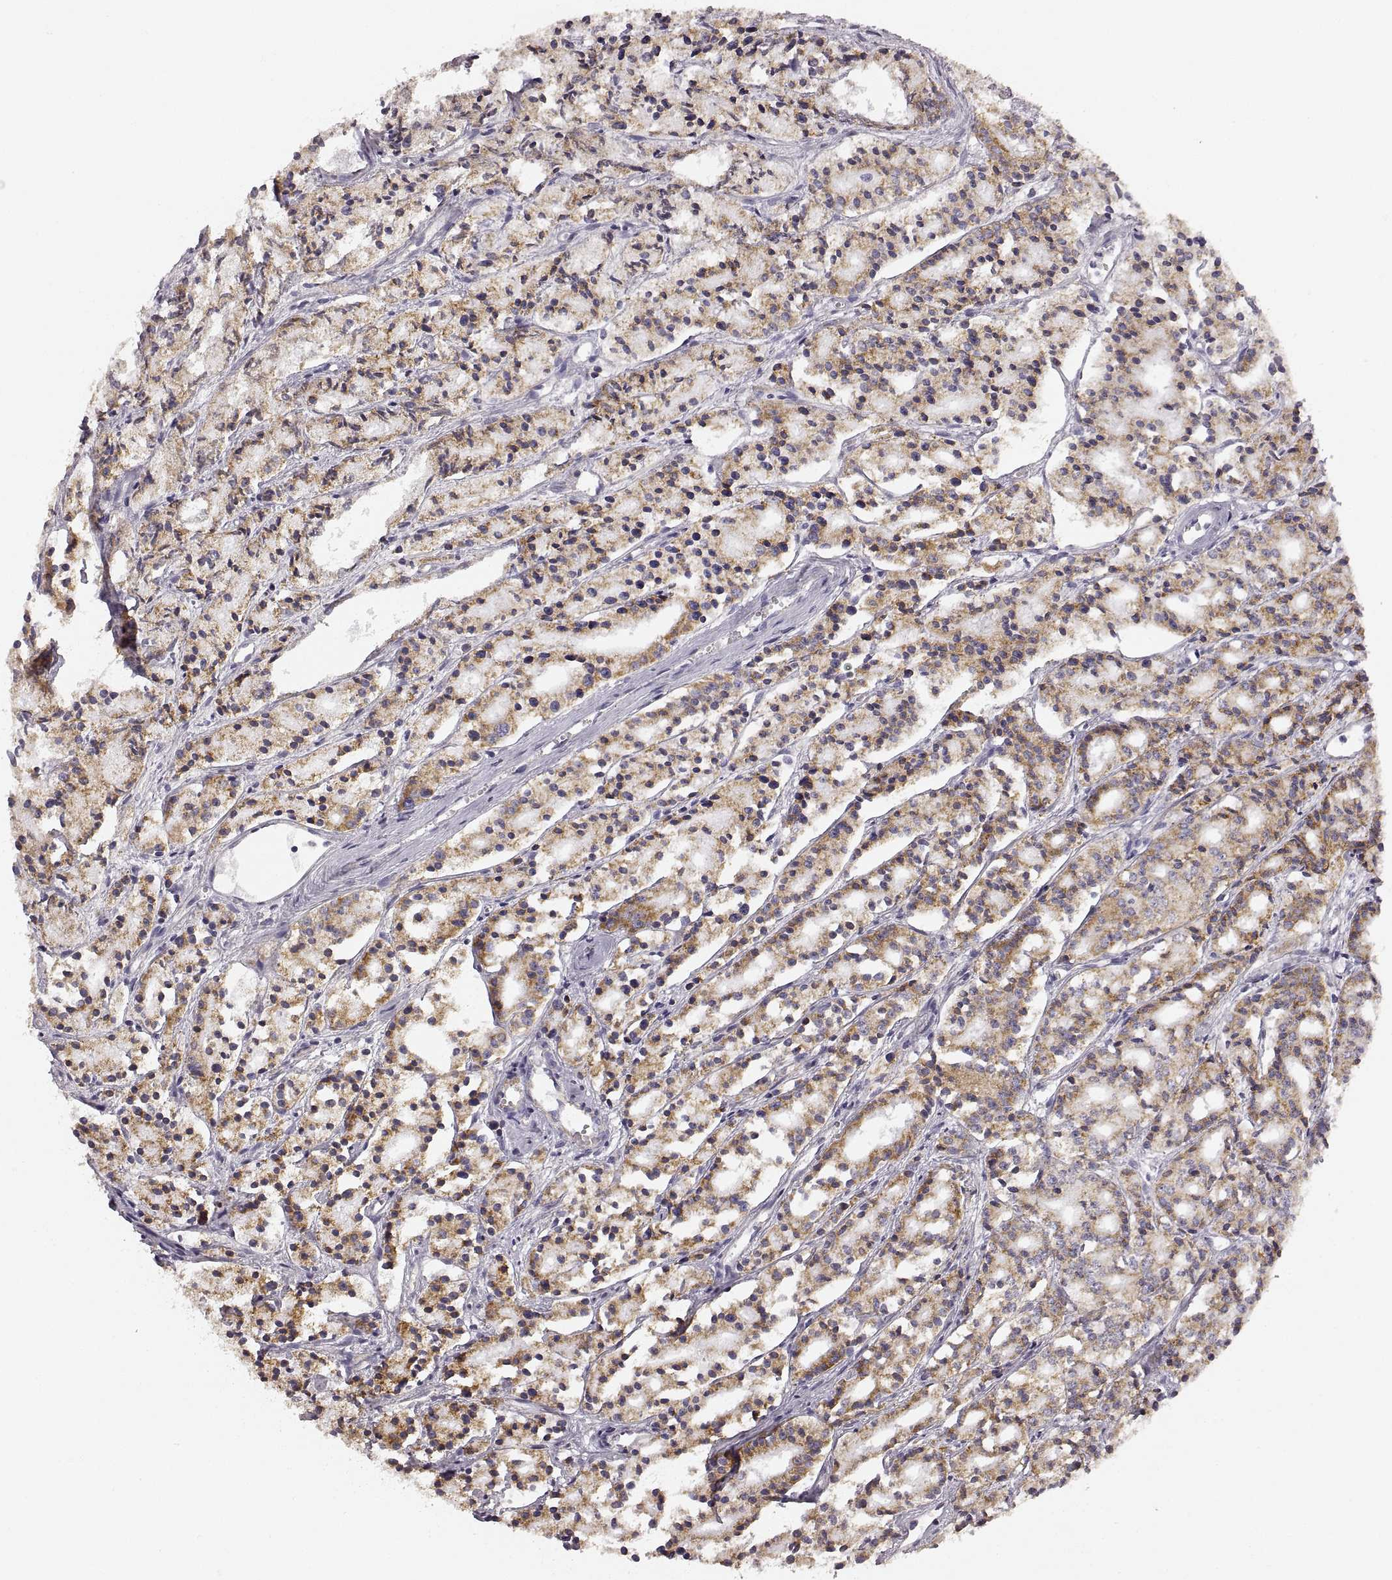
{"staining": {"intensity": "weak", "quantity": ">75%", "location": "cytoplasmic/membranous"}, "tissue": "prostate cancer", "cell_type": "Tumor cells", "image_type": "cancer", "snomed": [{"axis": "morphology", "description": "Adenocarcinoma, Medium grade"}, {"axis": "topography", "description": "Prostate"}], "caption": "Tumor cells exhibit weak cytoplasmic/membranous positivity in about >75% of cells in adenocarcinoma (medium-grade) (prostate).", "gene": "RDH13", "patient": {"sex": "male", "age": 74}}